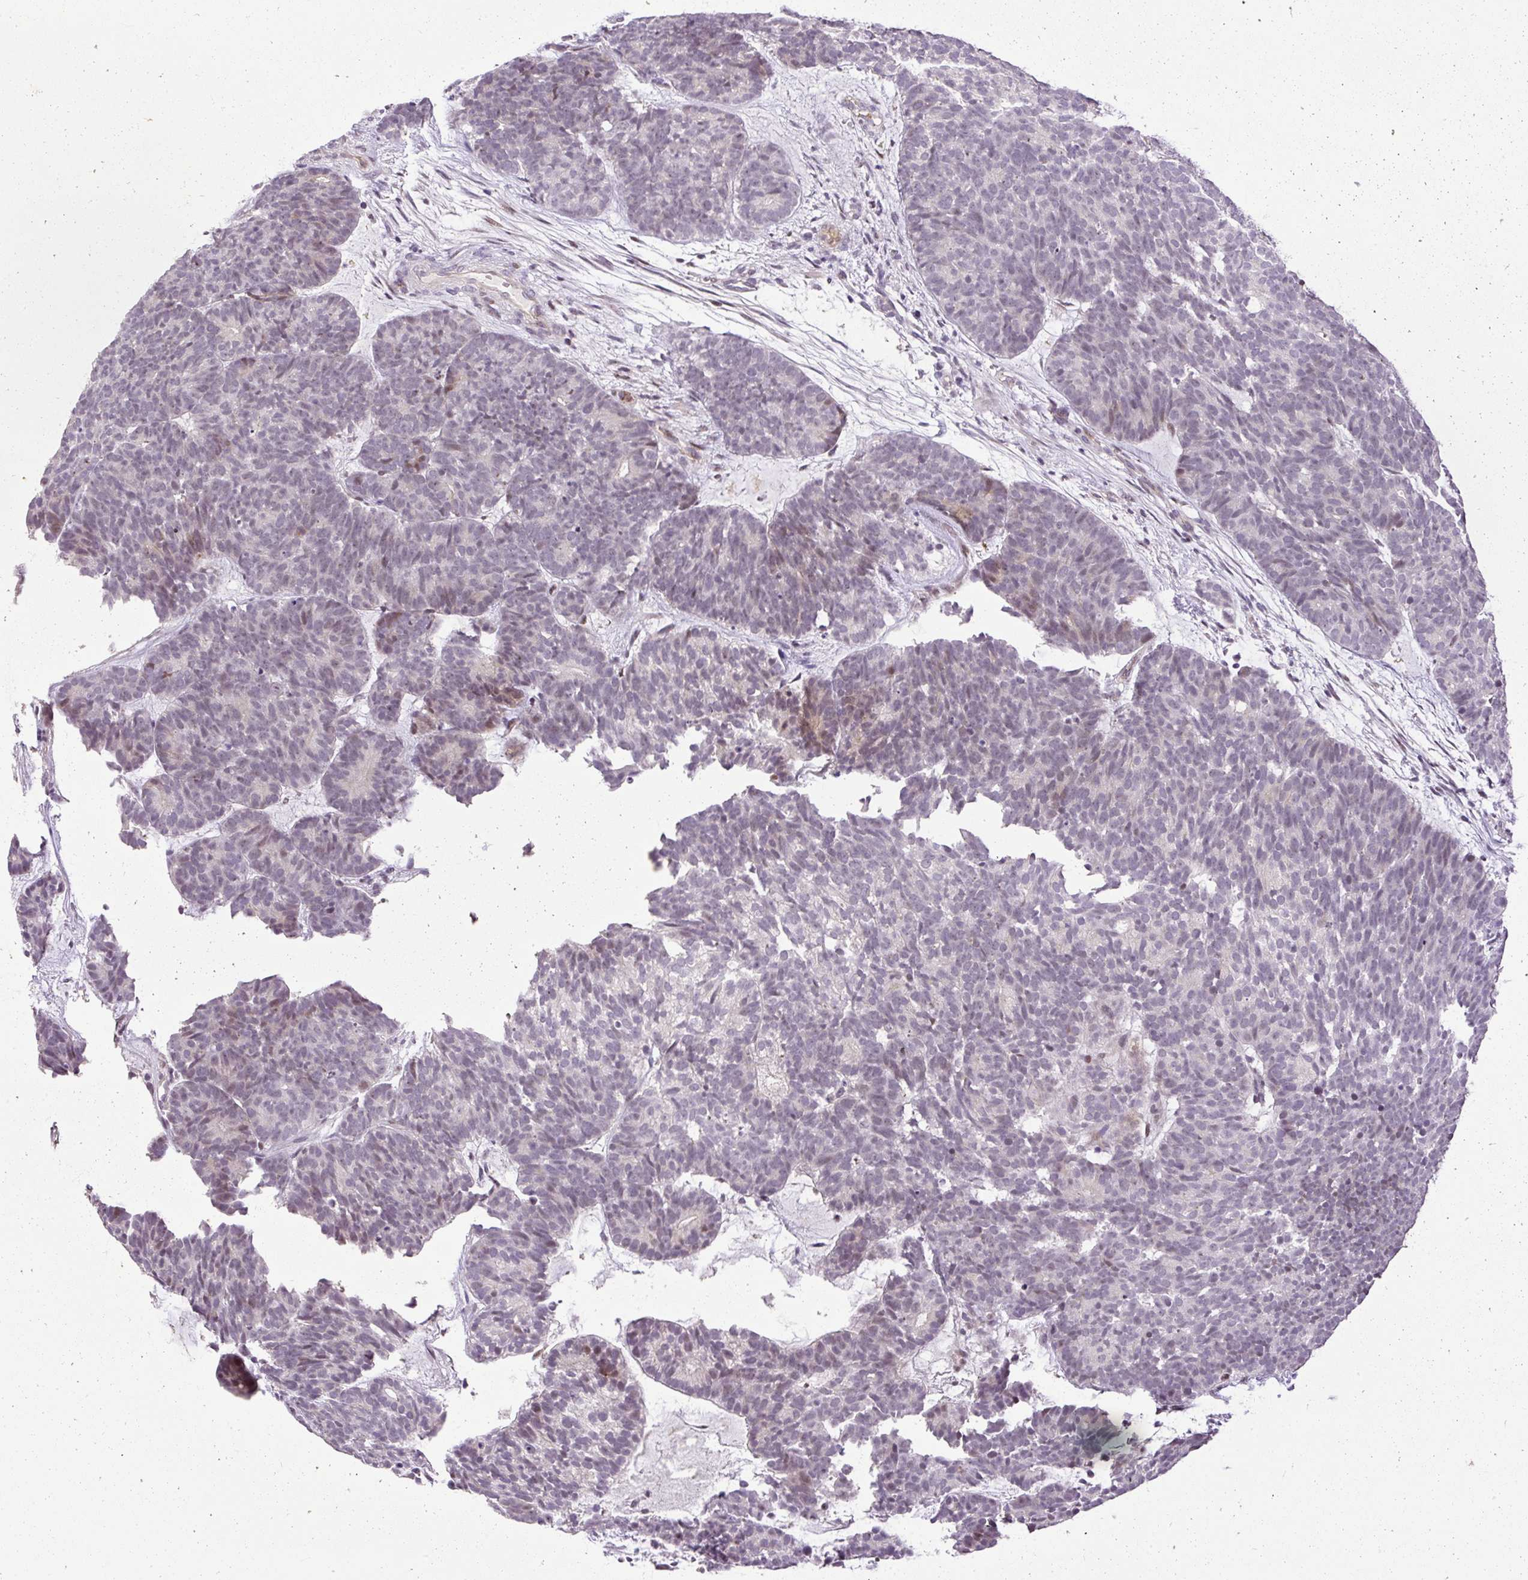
{"staining": {"intensity": "moderate", "quantity": "<25%", "location": "nuclear"}, "tissue": "head and neck cancer", "cell_type": "Tumor cells", "image_type": "cancer", "snomed": [{"axis": "morphology", "description": "Adenocarcinoma, NOS"}, {"axis": "topography", "description": "Head-Neck"}], "caption": "Moderate nuclear protein expression is present in approximately <25% of tumor cells in head and neck cancer (adenocarcinoma).", "gene": "ARHGEF18", "patient": {"sex": "female", "age": 81}}